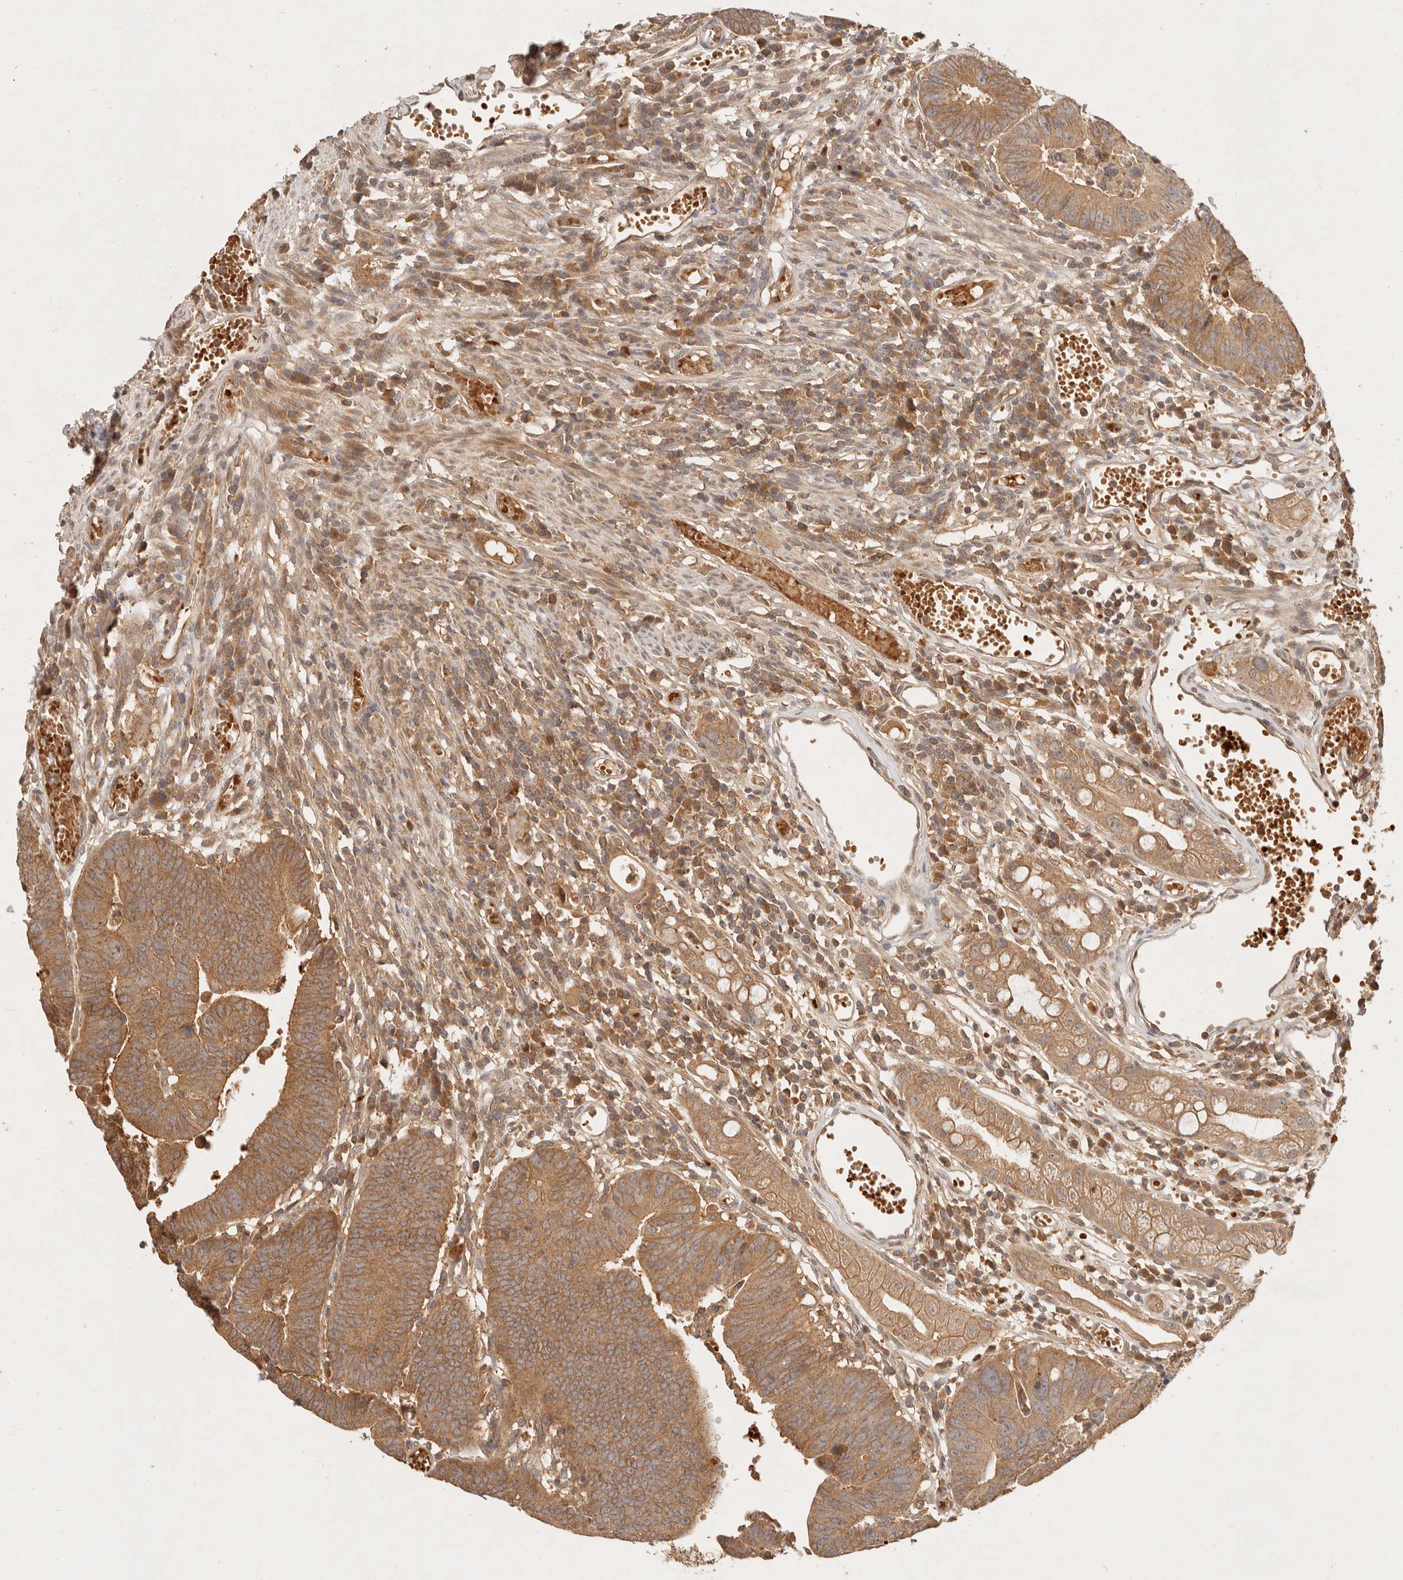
{"staining": {"intensity": "moderate", "quantity": ">75%", "location": "cytoplasmic/membranous"}, "tissue": "colorectal cancer", "cell_type": "Tumor cells", "image_type": "cancer", "snomed": [{"axis": "morphology", "description": "Adenocarcinoma, NOS"}, {"axis": "topography", "description": "Rectum"}], "caption": "Tumor cells display medium levels of moderate cytoplasmic/membranous expression in approximately >75% of cells in human adenocarcinoma (colorectal). The protein of interest is shown in brown color, while the nuclei are stained blue.", "gene": "FREM2", "patient": {"sex": "female", "age": 65}}